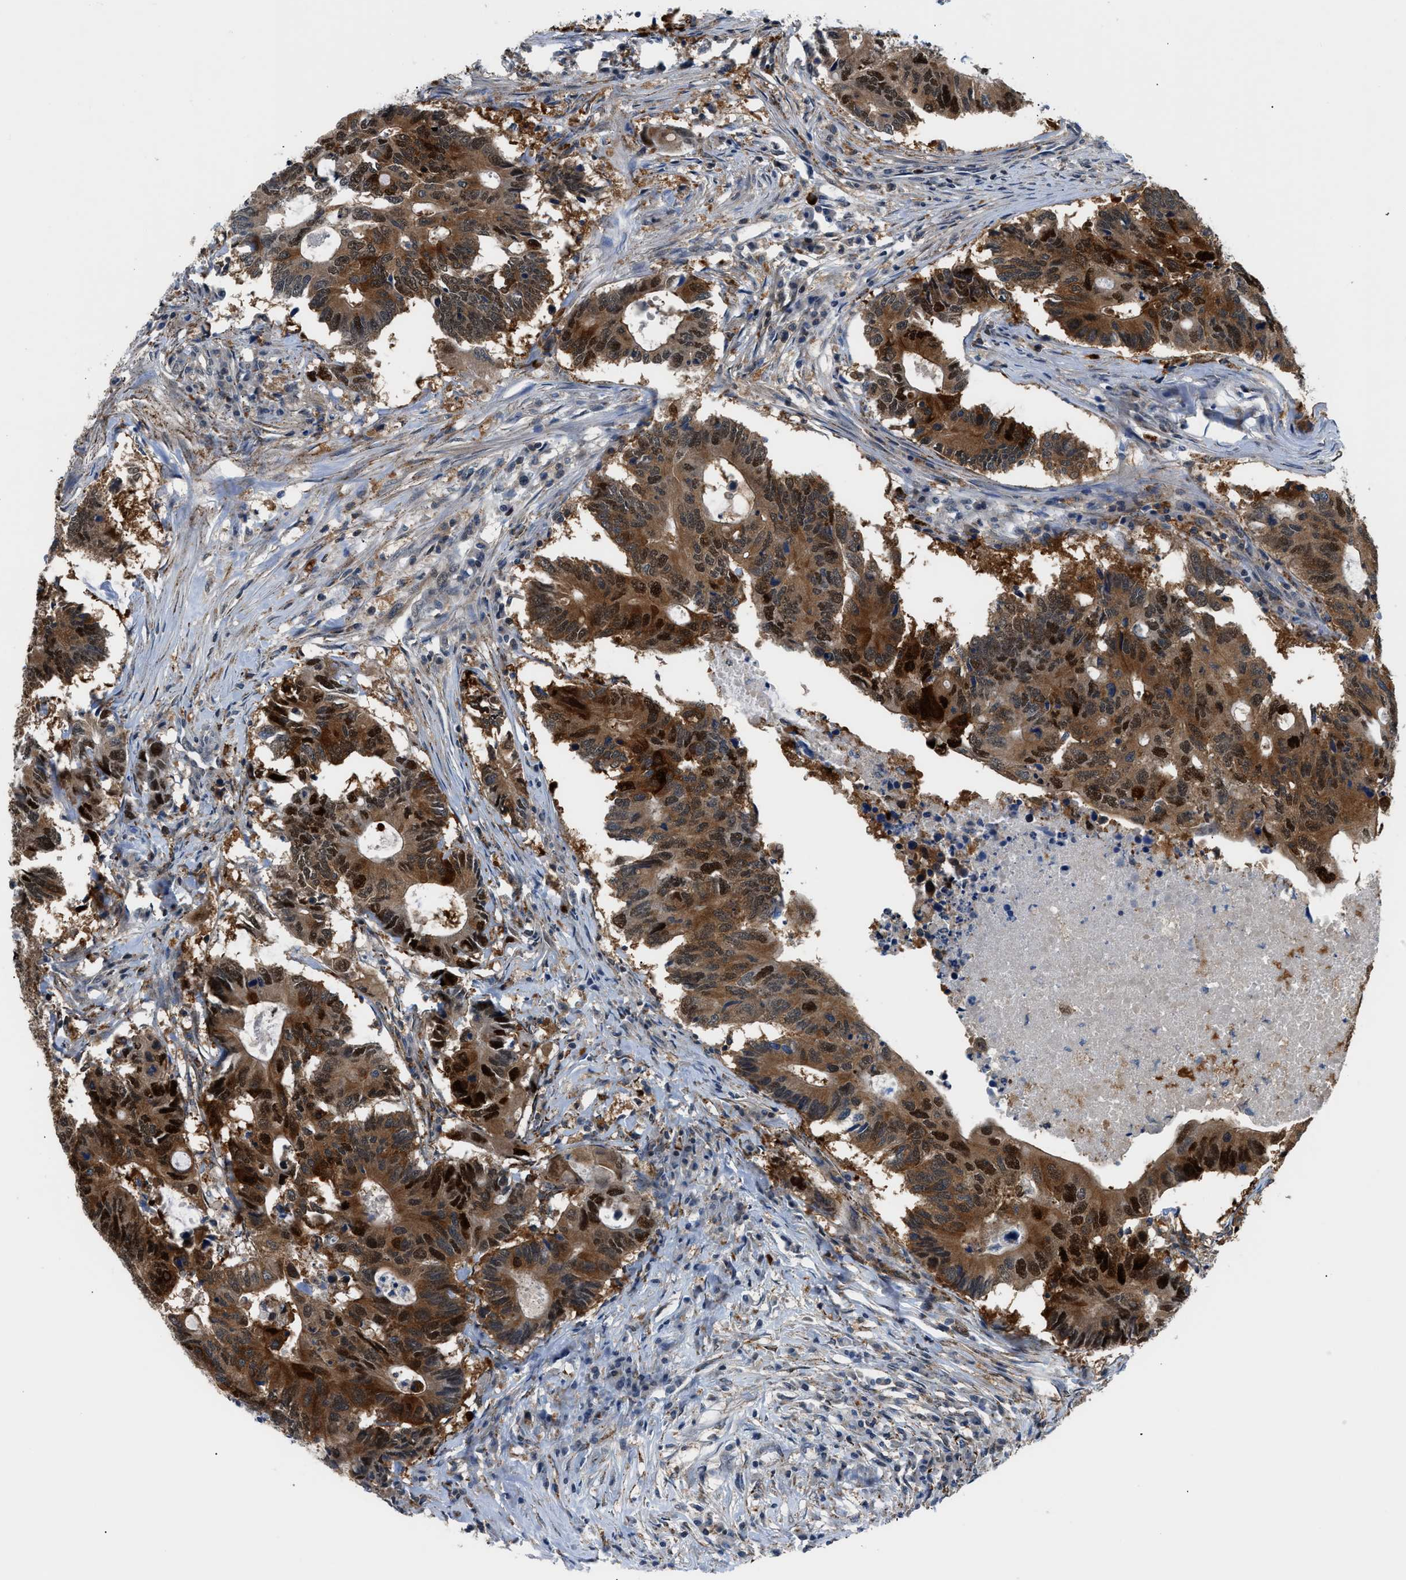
{"staining": {"intensity": "strong", "quantity": ">75%", "location": "cytoplasmic/membranous,nuclear"}, "tissue": "colorectal cancer", "cell_type": "Tumor cells", "image_type": "cancer", "snomed": [{"axis": "morphology", "description": "Adenocarcinoma, NOS"}, {"axis": "topography", "description": "Colon"}], "caption": "Adenocarcinoma (colorectal) stained with a brown dye demonstrates strong cytoplasmic/membranous and nuclear positive staining in about >75% of tumor cells.", "gene": "TMEM45B", "patient": {"sex": "male", "age": 71}}